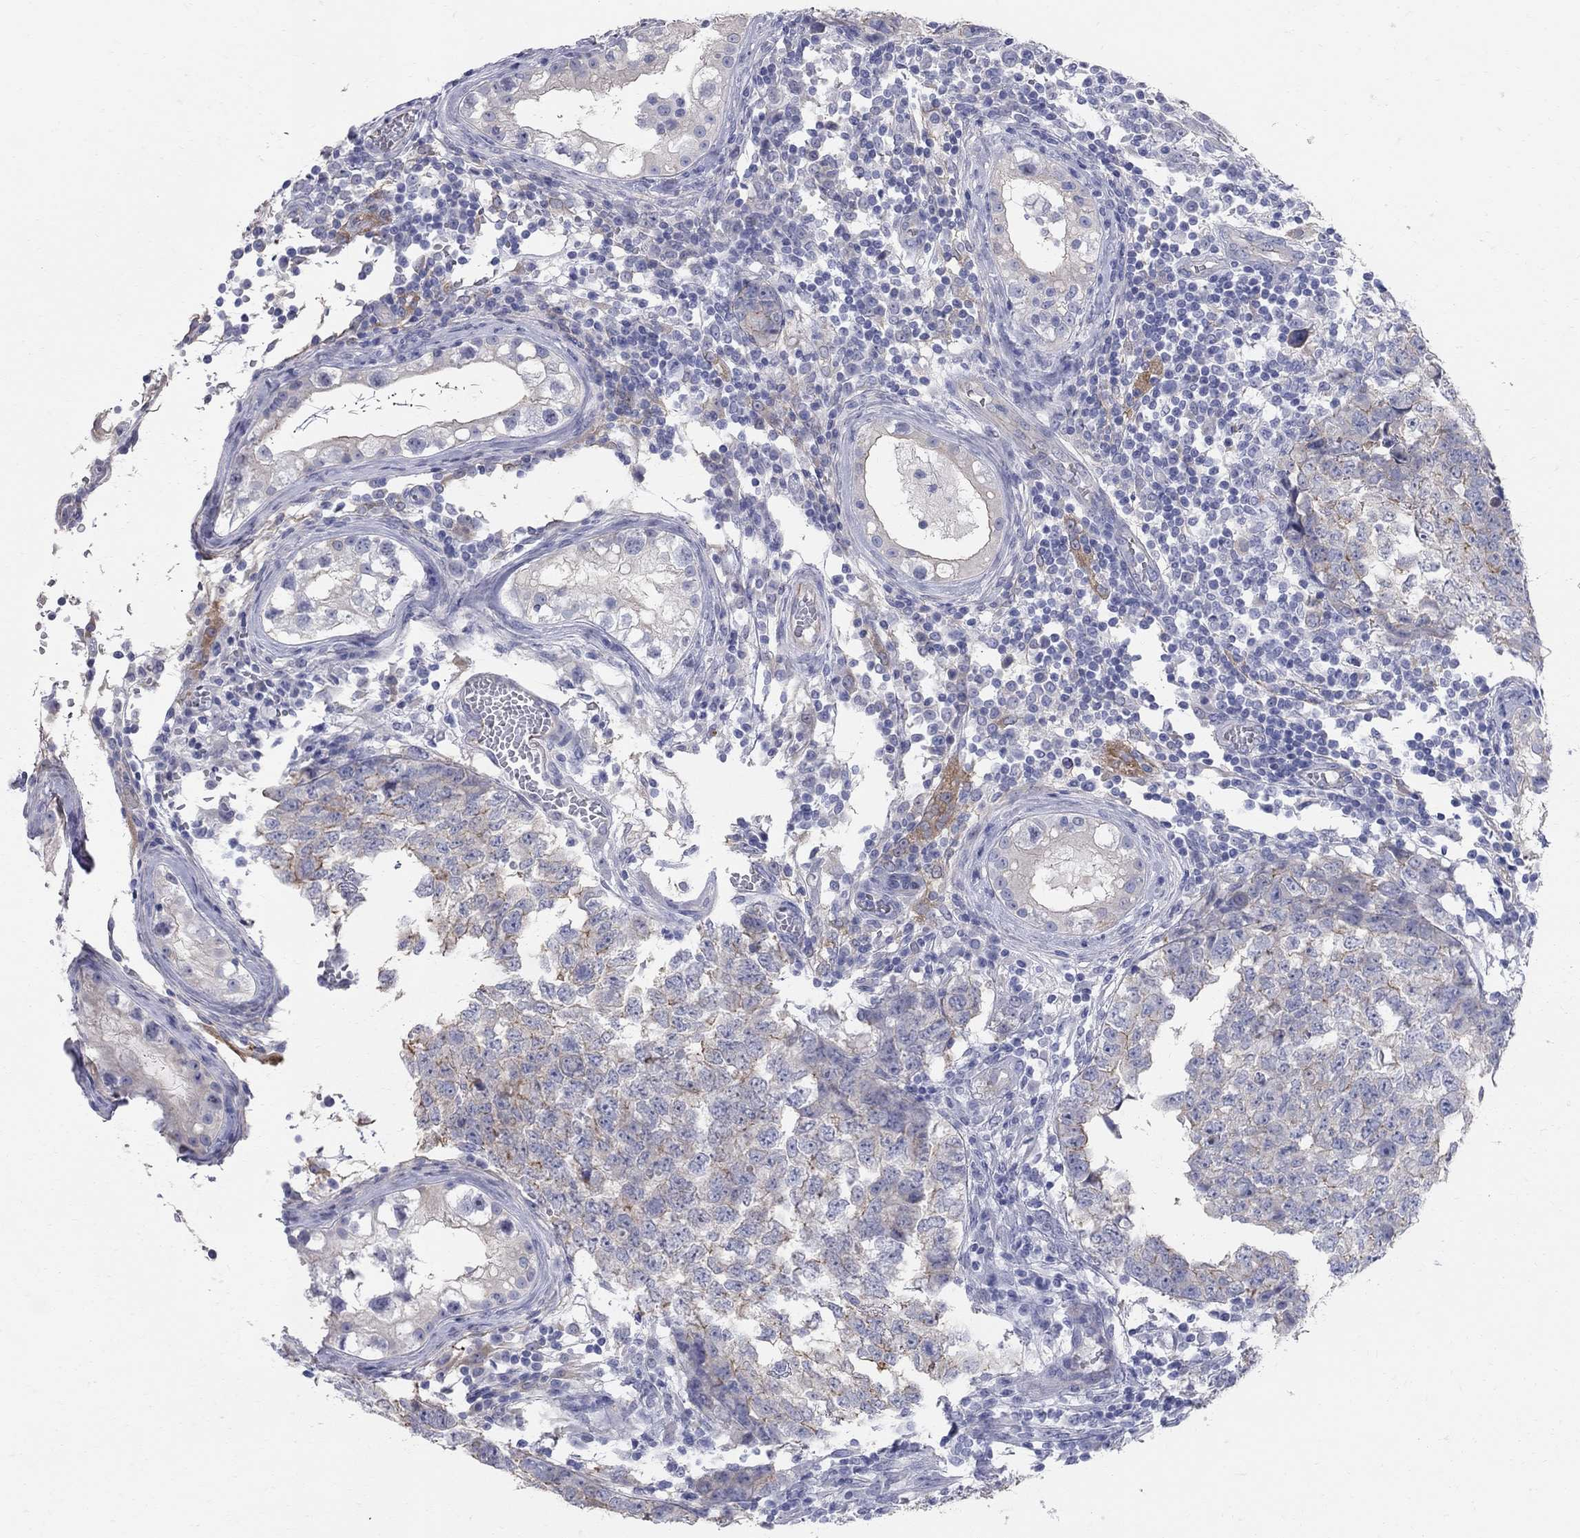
{"staining": {"intensity": "moderate", "quantity": "<25%", "location": "cytoplasmic/membranous"}, "tissue": "testis cancer", "cell_type": "Tumor cells", "image_type": "cancer", "snomed": [{"axis": "morphology", "description": "Carcinoma, Embryonal, NOS"}, {"axis": "topography", "description": "Testis"}], "caption": "Immunohistochemistry of human testis embryonal carcinoma demonstrates low levels of moderate cytoplasmic/membranous staining in about <25% of tumor cells.", "gene": "AOX1", "patient": {"sex": "male", "age": 23}}